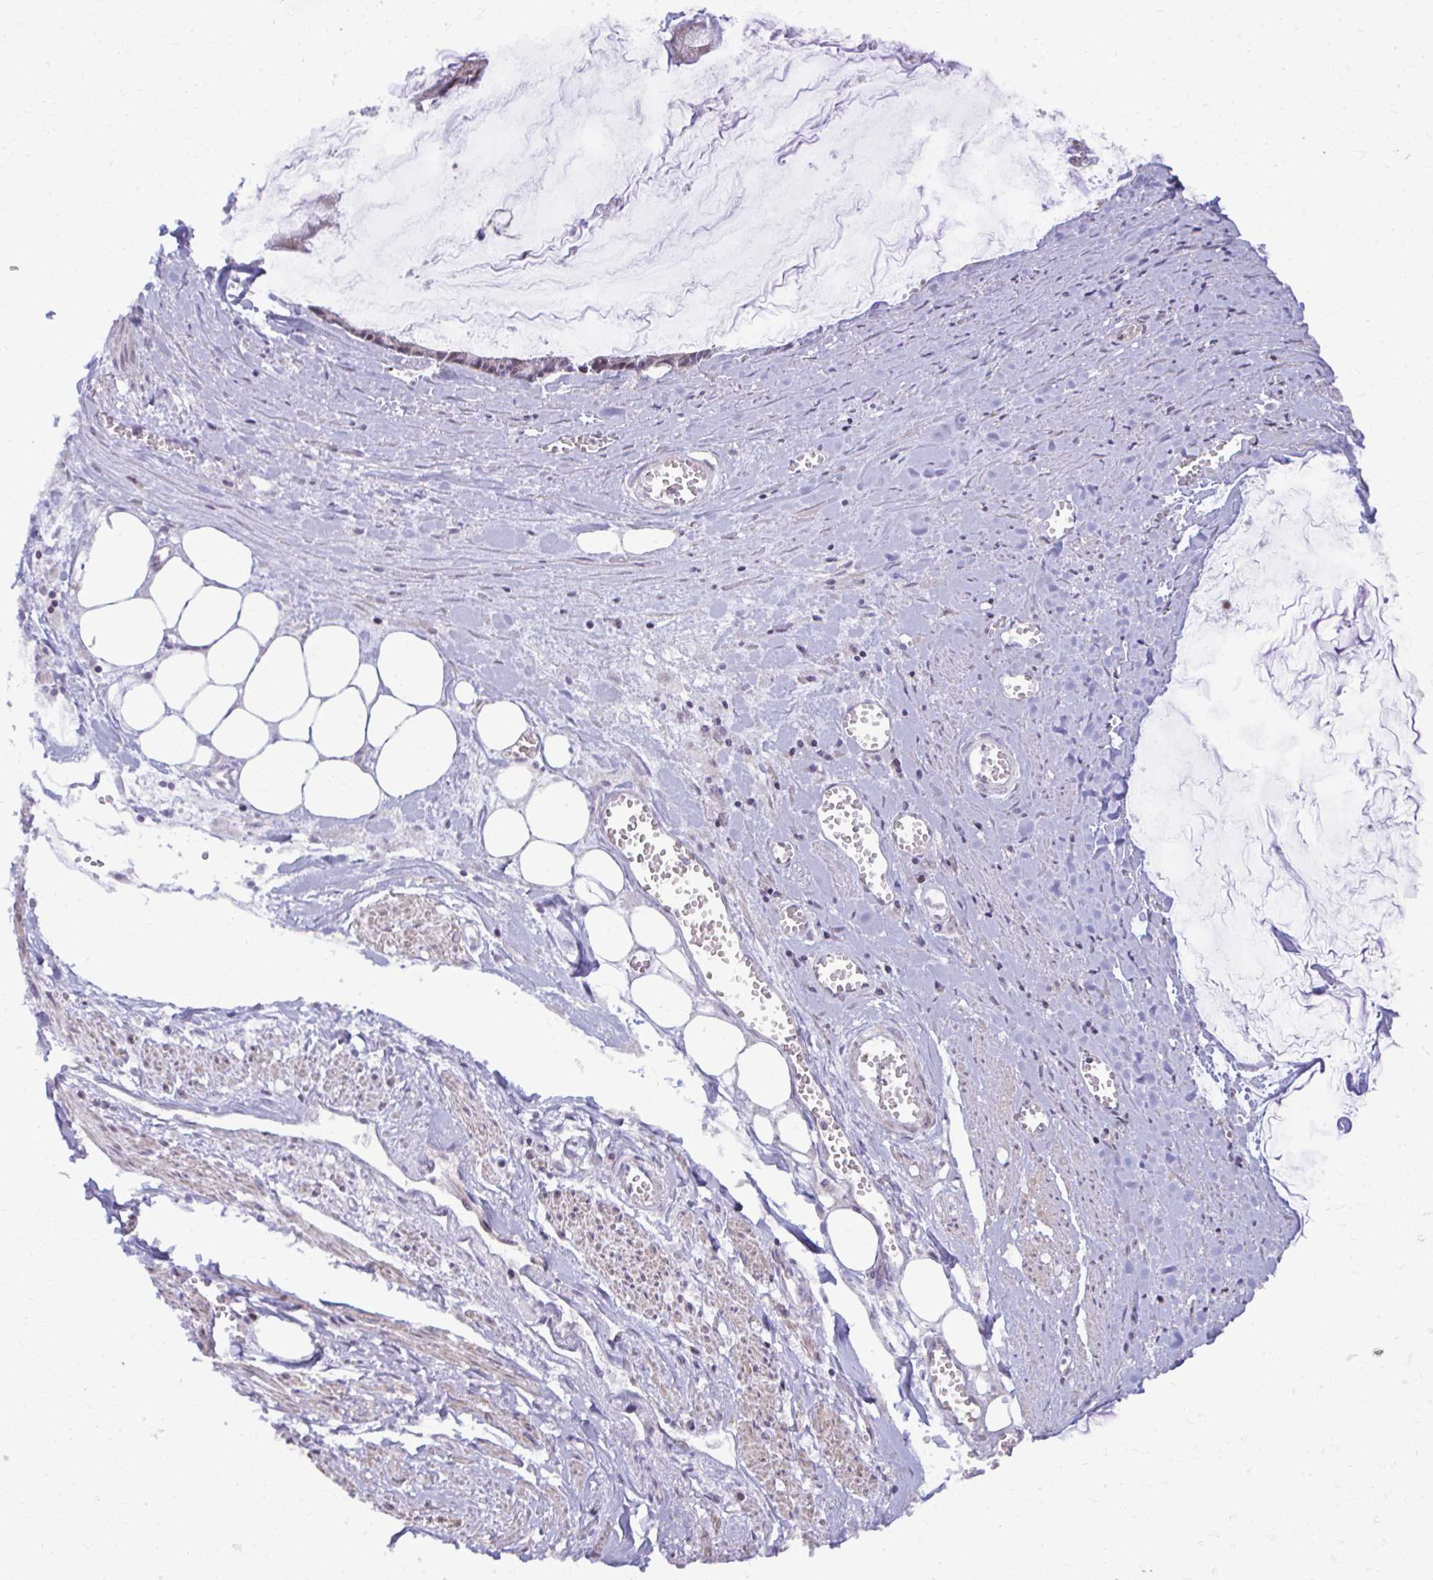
{"staining": {"intensity": "weak", "quantity": "25%-75%", "location": "cytoplasmic/membranous"}, "tissue": "ovarian cancer", "cell_type": "Tumor cells", "image_type": "cancer", "snomed": [{"axis": "morphology", "description": "Cystadenocarcinoma, mucinous, NOS"}, {"axis": "topography", "description": "Ovary"}], "caption": "Weak cytoplasmic/membranous staining for a protein is appreciated in about 25%-75% of tumor cells of ovarian cancer (mucinous cystadenocarcinoma) using immunohistochemistry.", "gene": "MAF1", "patient": {"sex": "female", "age": 90}}